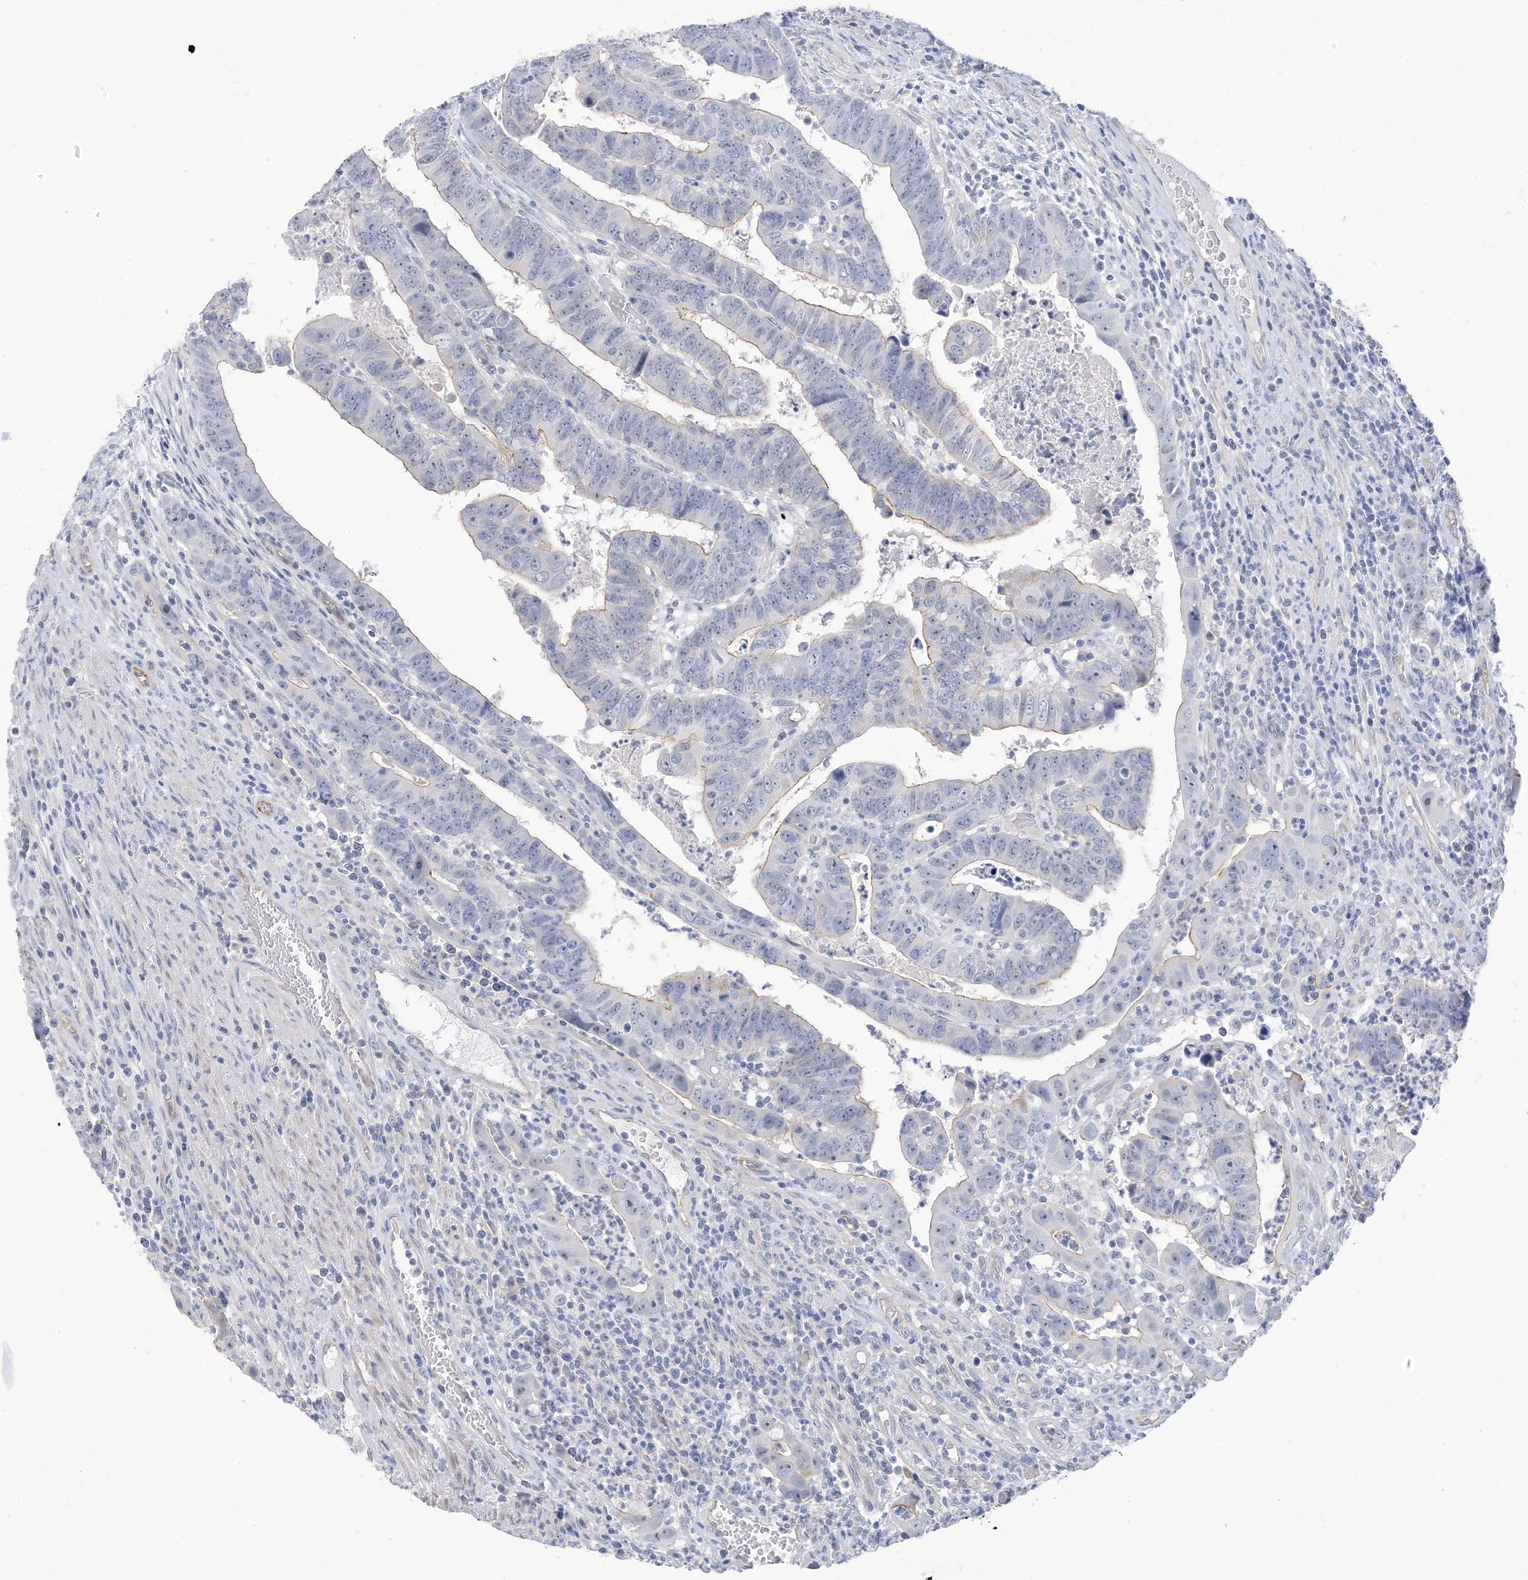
{"staining": {"intensity": "weak", "quantity": "<25%", "location": "cytoplasmic/membranous"}, "tissue": "colorectal cancer", "cell_type": "Tumor cells", "image_type": "cancer", "snomed": [{"axis": "morphology", "description": "Normal tissue, NOS"}, {"axis": "morphology", "description": "Adenocarcinoma, NOS"}, {"axis": "topography", "description": "Rectum"}], "caption": "This is an immunohistochemistry (IHC) photomicrograph of colorectal cancer (adenocarcinoma). There is no positivity in tumor cells.", "gene": "IL36B", "patient": {"sex": "female", "age": 65}}